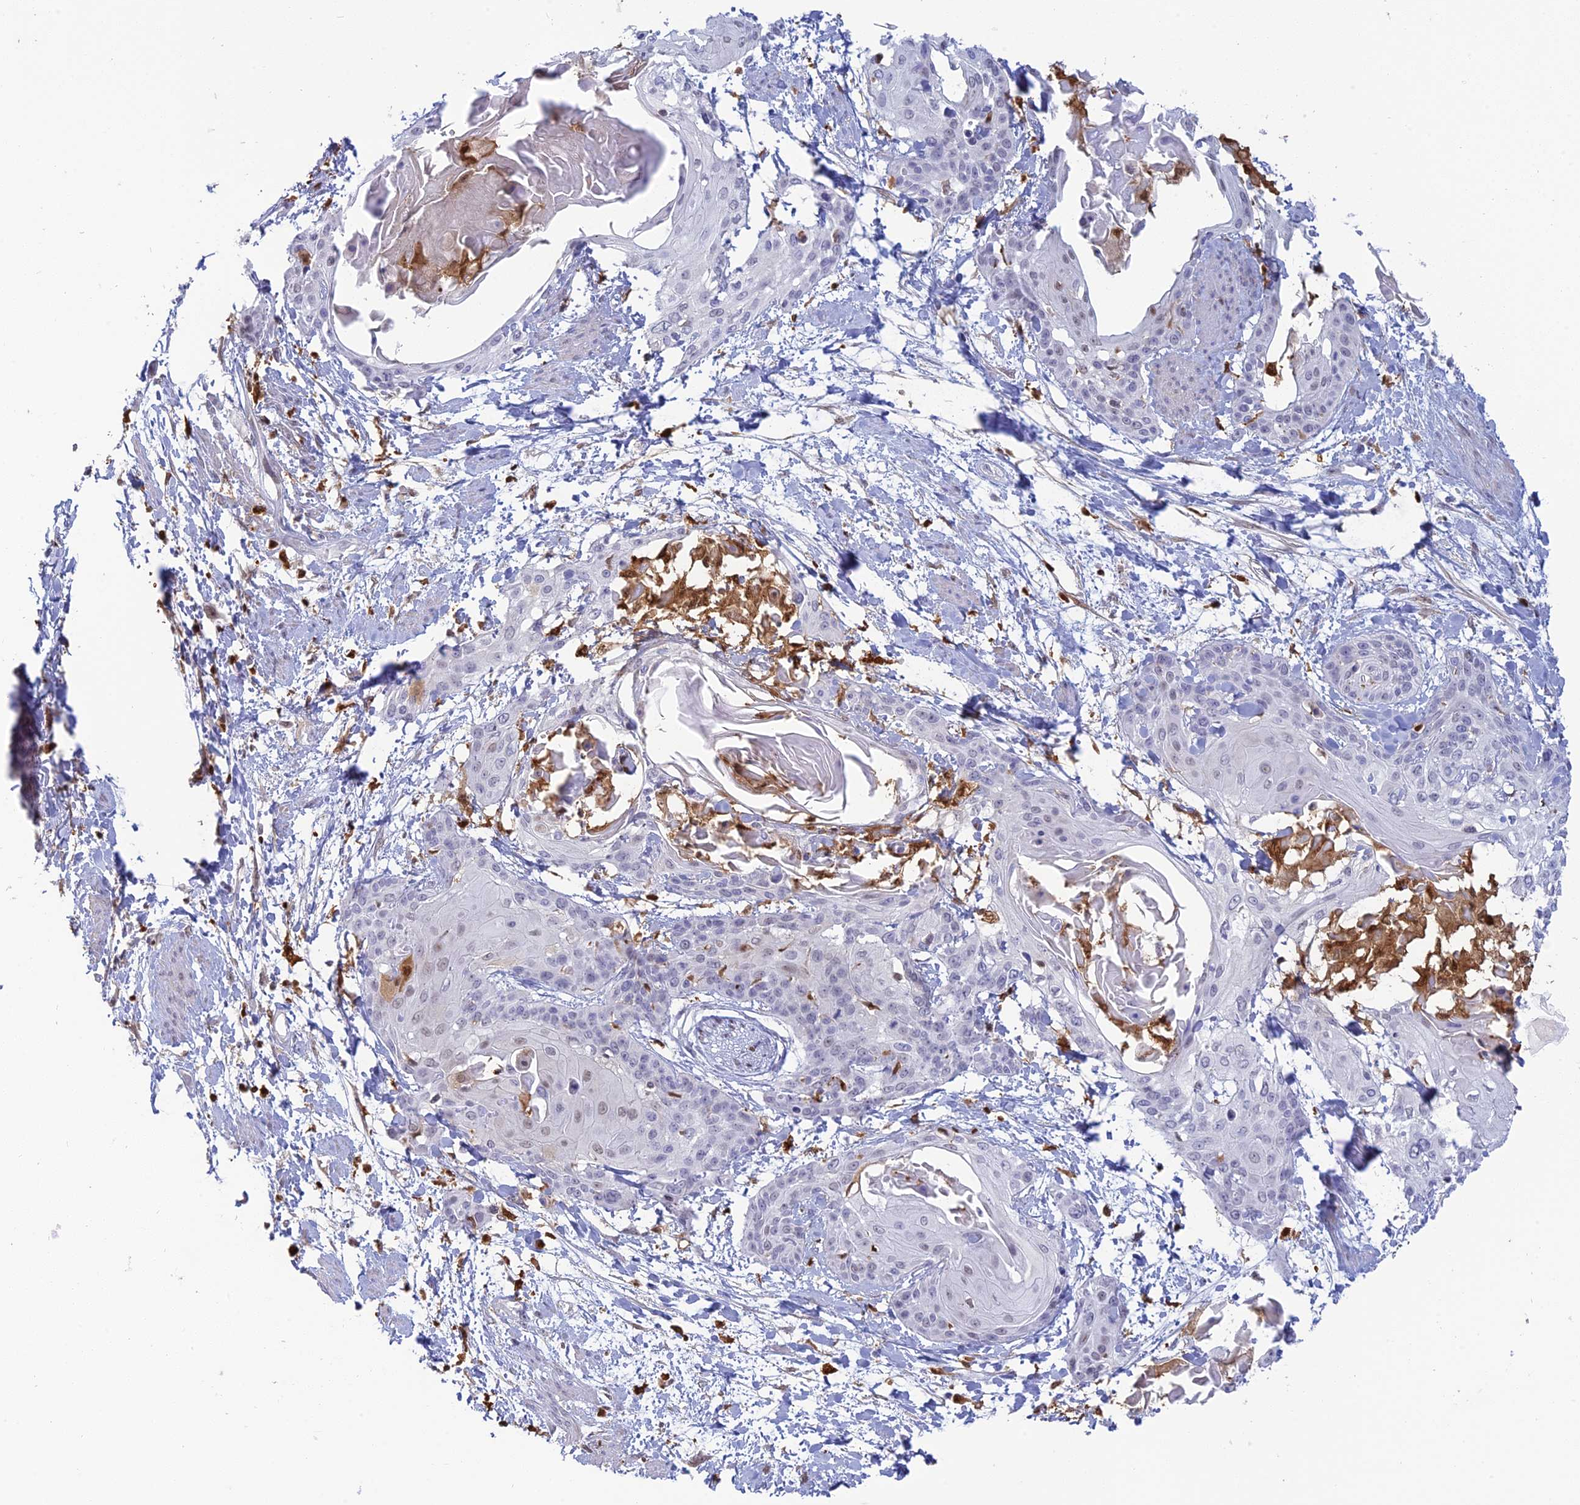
{"staining": {"intensity": "negative", "quantity": "none", "location": "none"}, "tissue": "cervical cancer", "cell_type": "Tumor cells", "image_type": "cancer", "snomed": [{"axis": "morphology", "description": "Squamous cell carcinoma, NOS"}, {"axis": "topography", "description": "Cervix"}], "caption": "Tumor cells show no significant positivity in cervical cancer.", "gene": "PGBD4", "patient": {"sex": "female", "age": 57}}